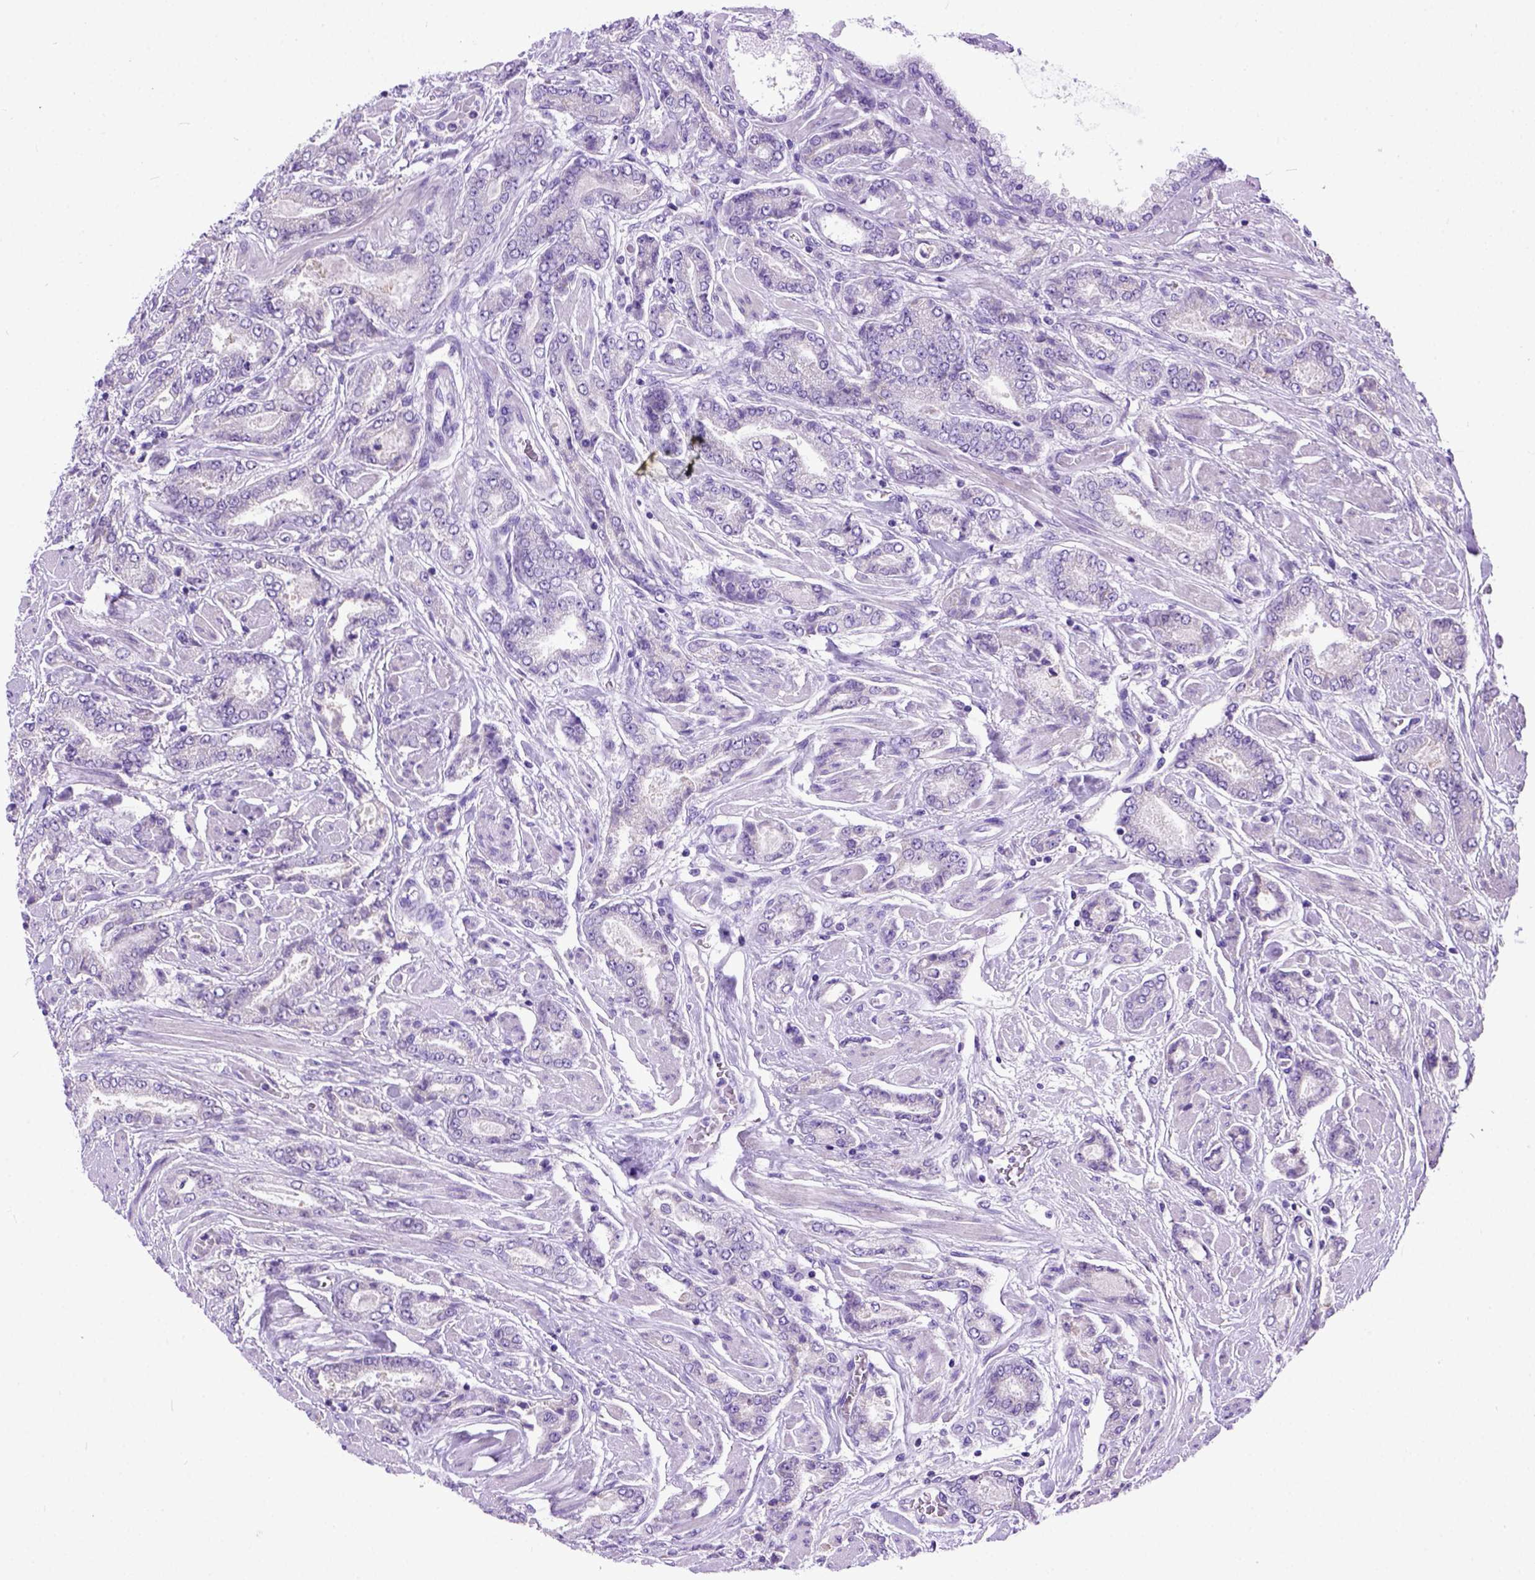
{"staining": {"intensity": "negative", "quantity": "none", "location": "none"}, "tissue": "prostate cancer", "cell_type": "Tumor cells", "image_type": "cancer", "snomed": [{"axis": "morphology", "description": "Adenocarcinoma, NOS"}, {"axis": "topography", "description": "Prostate"}], "caption": "Immunohistochemical staining of human prostate cancer (adenocarcinoma) shows no significant staining in tumor cells.", "gene": "ODAD3", "patient": {"sex": "male", "age": 64}}